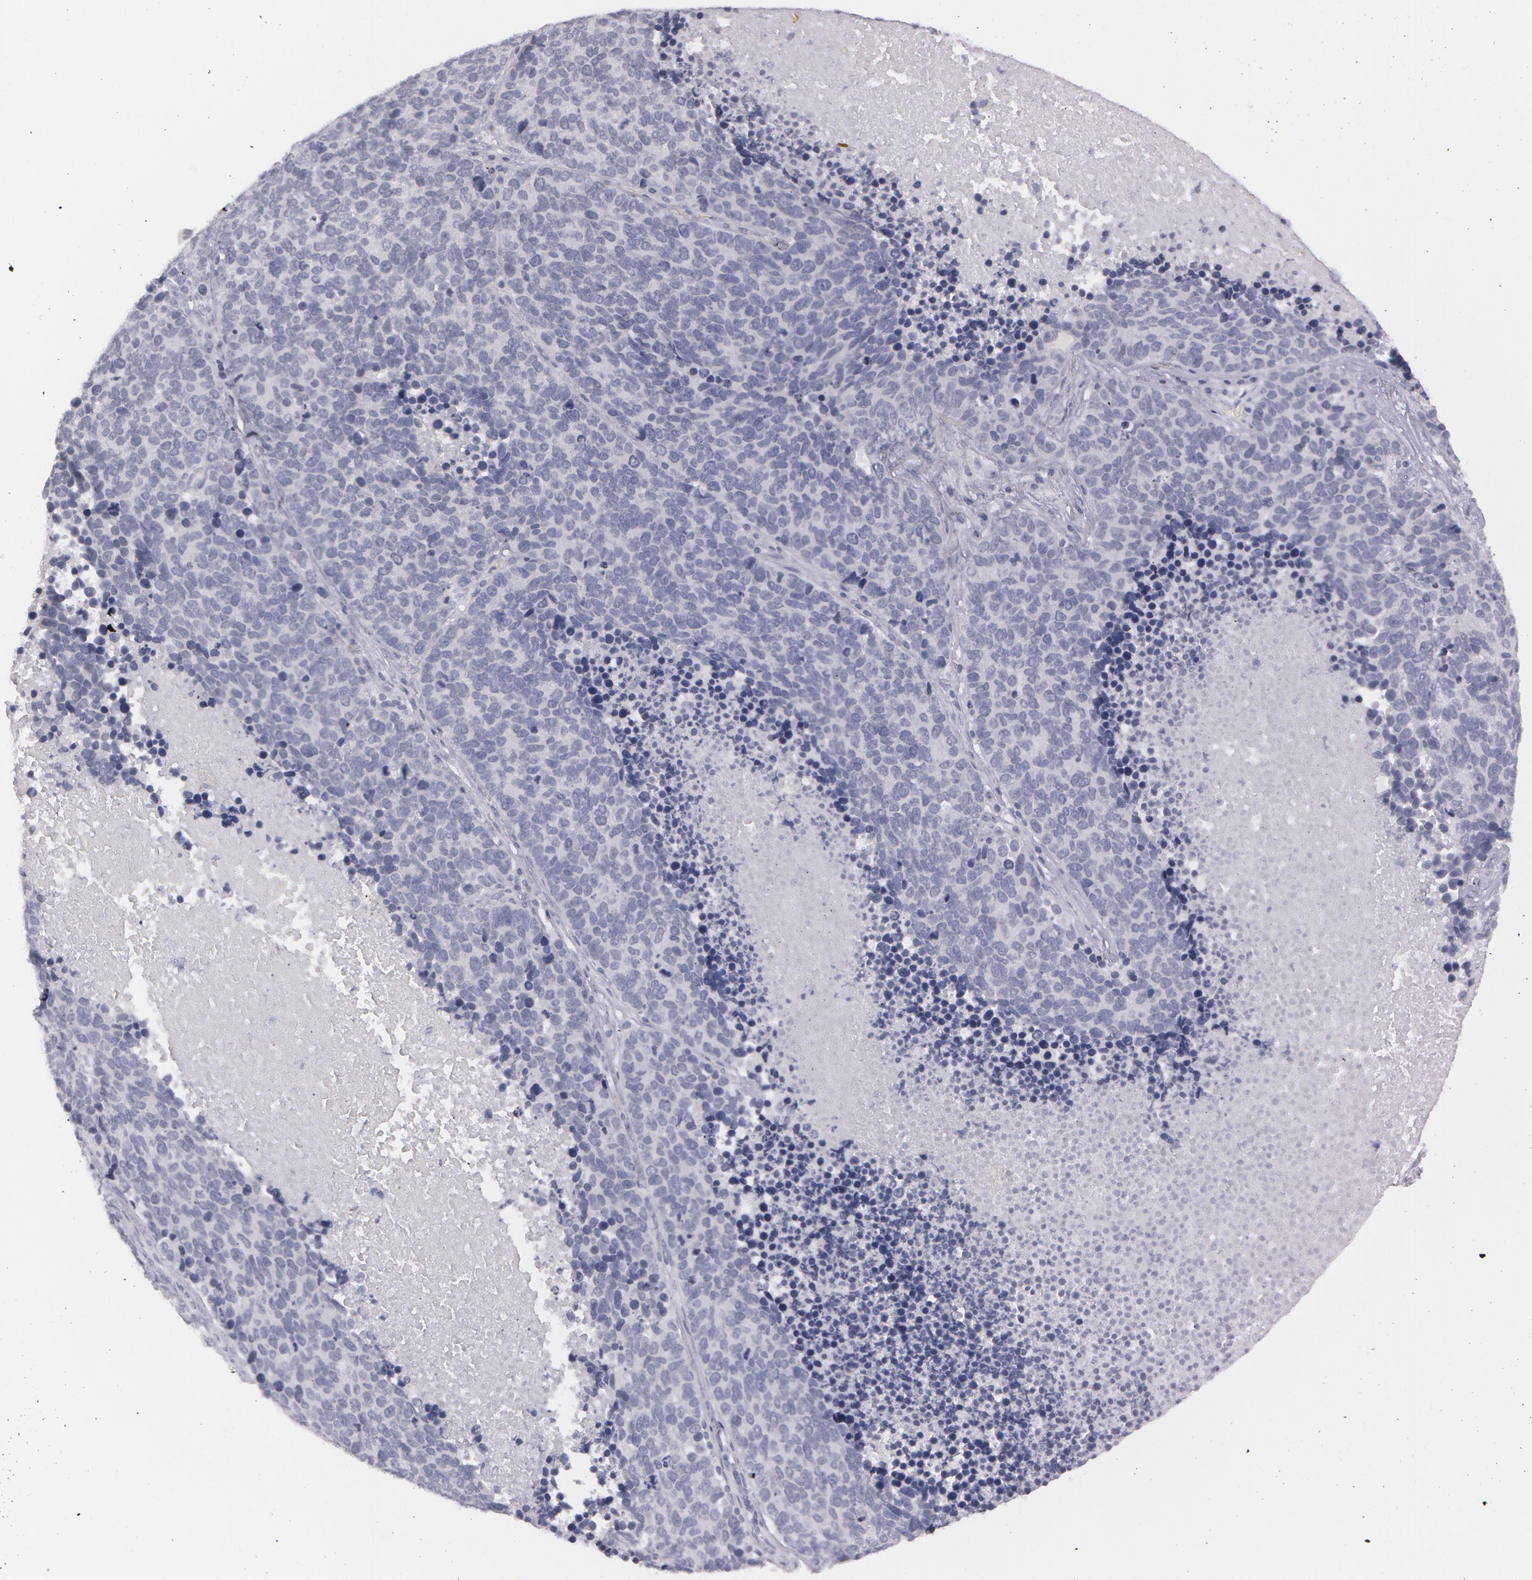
{"staining": {"intensity": "negative", "quantity": "none", "location": "none"}, "tissue": "lung cancer", "cell_type": "Tumor cells", "image_type": "cancer", "snomed": [{"axis": "morphology", "description": "Neoplasm, malignant, NOS"}, {"axis": "topography", "description": "Lung"}], "caption": "Tumor cells show no significant staining in lung cancer.", "gene": "IL1RN", "patient": {"sex": "female", "age": 75}}